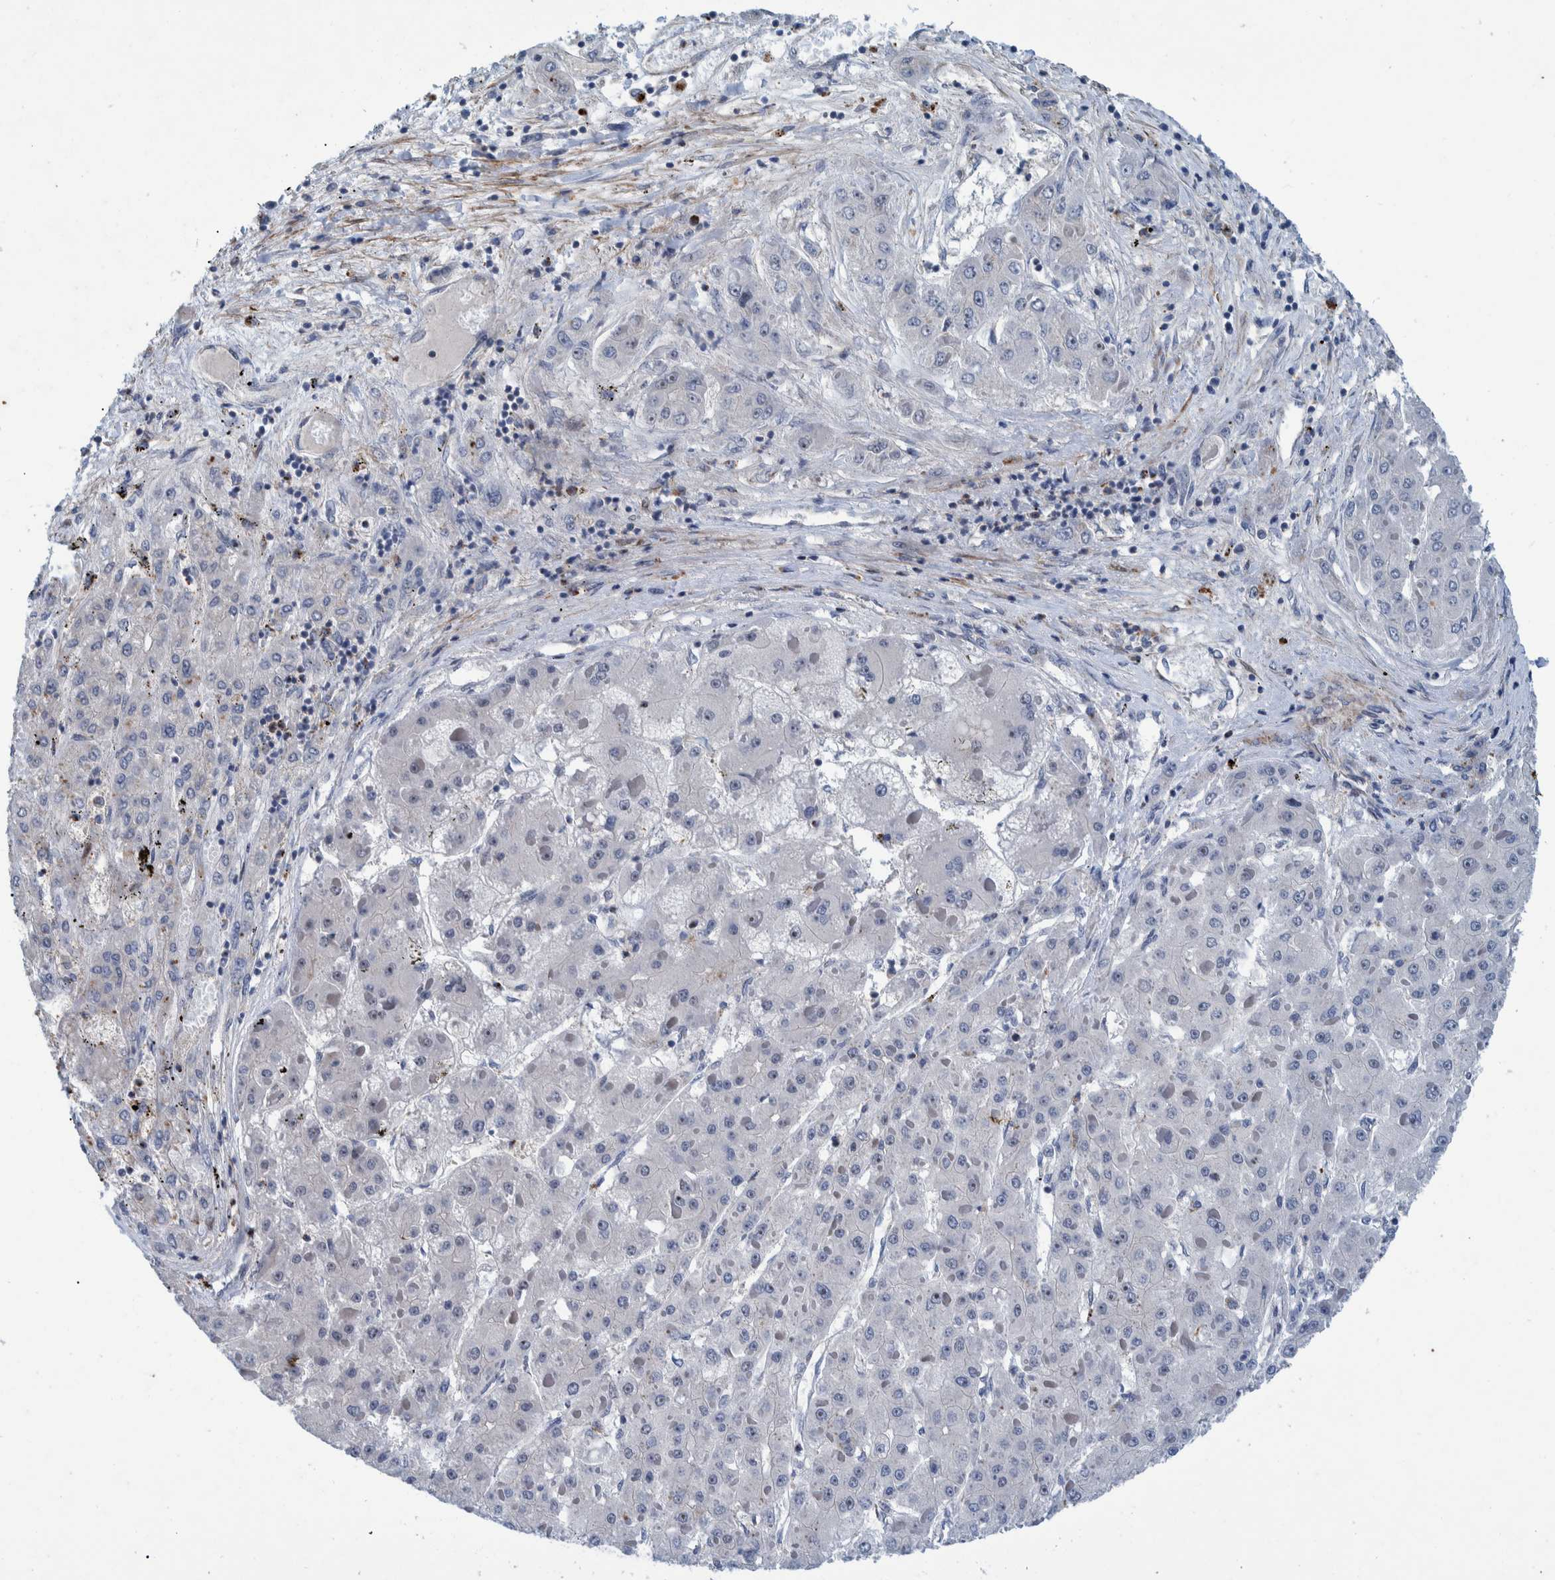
{"staining": {"intensity": "negative", "quantity": "none", "location": "none"}, "tissue": "liver cancer", "cell_type": "Tumor cells", "image_type": "cancer", "snomed": [{"axis": "morphology", "description": "Carcinoma, Hepatocellular, NOS"}, {"axis": "topography", "description": "Liver"}], "caption": "An immunohistochemistry (IHC) histopathology image of liver hepatocellular carcinoma is shown. There is no staining in tumor cells of liver hepatocellular carcinoma.", "gene": "MKS1", "patient": {"sex": "female", "age": 73}}